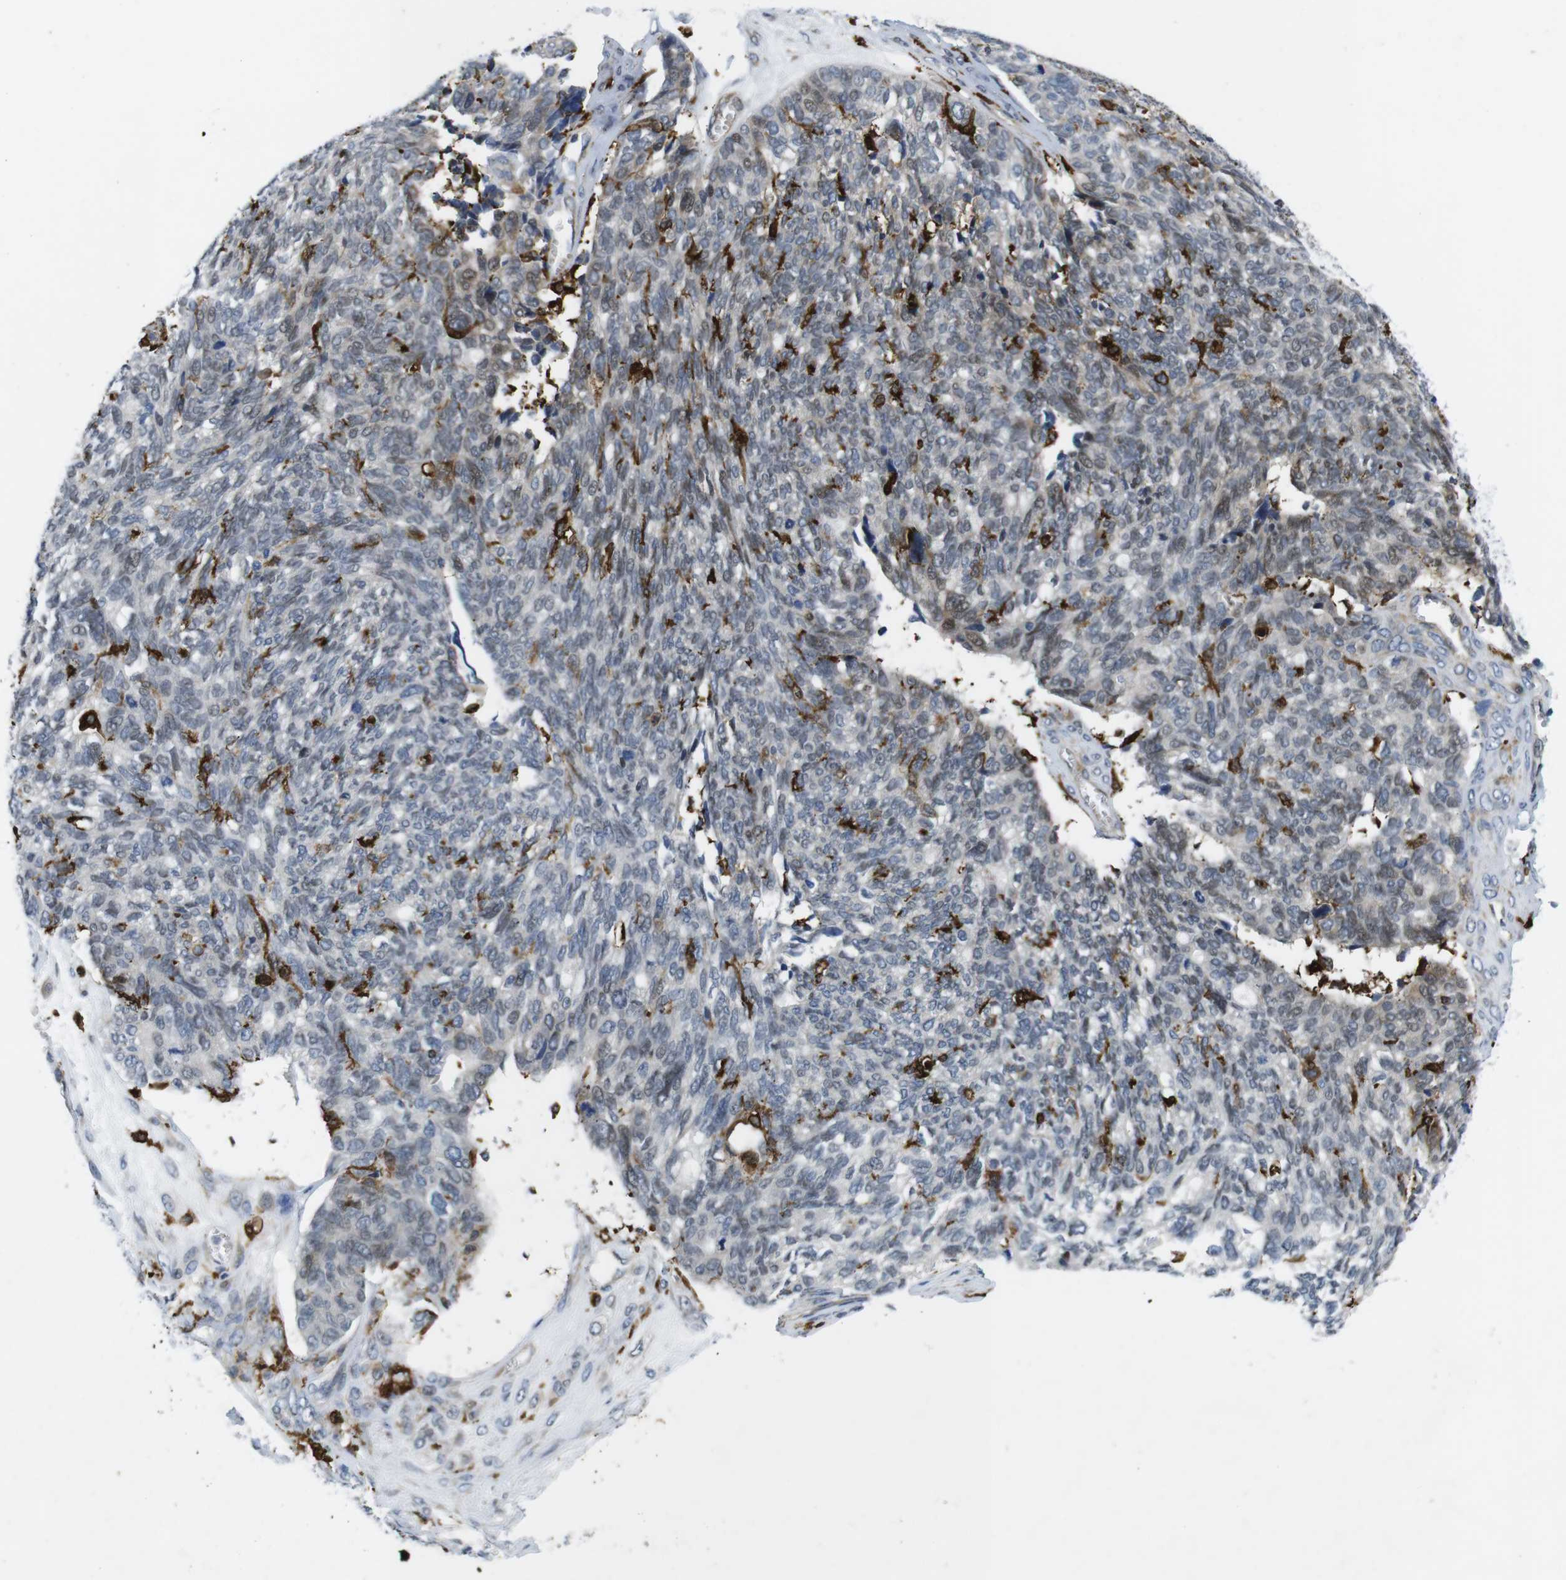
{"staining": {"intensity": "weak", "quantity": "<25%", "location": "cytoplasmic/membranous"}, "tissue": "ovarian cancer", "cell_type": "Tumor cells", "image_type": "cancer", "snomed": [{"axis": "morphology", "description": "Cystadenocarcinoma, serous, NOS"}, {"axis": "topography", "description": "Ovary"}], "caption": "Ovarian serous cystadenocarcinoma was stained to show a protein in brown. There is no significant staining in tumor cells.", "gene": "ROBO2", "patient": {"sex": "female", "age": 79}}